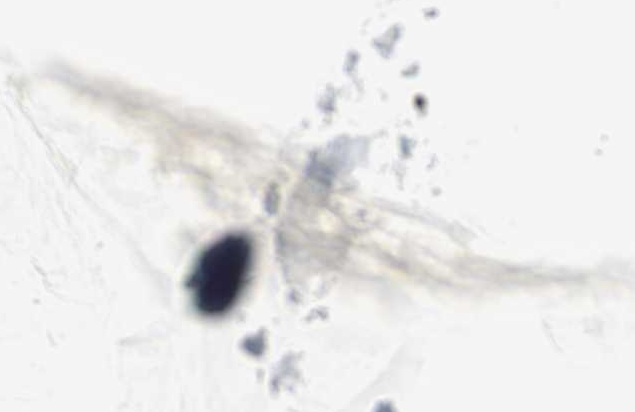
{"staining": {"intensity": "moderate", "quantity": ">75%", "location": "nuclear"}, "tissue": "adipose tissue", "cell_type": "Adipocytes", "image_type": "normal", "snomed": [{"axis": "morphology", "description": "Normal tissue, NOS"}, {"axis": "topography", "description": "Breast"}, {"axis": "topography", "description": "Adipose tissue"}], "caption": "Adipocytes demonstrate moderate nuclear positivity in approximately >75% of cells in normal adipose tissue.", "gene": "HEXIM1", "patient": {"sex": "female", "age": 25}}